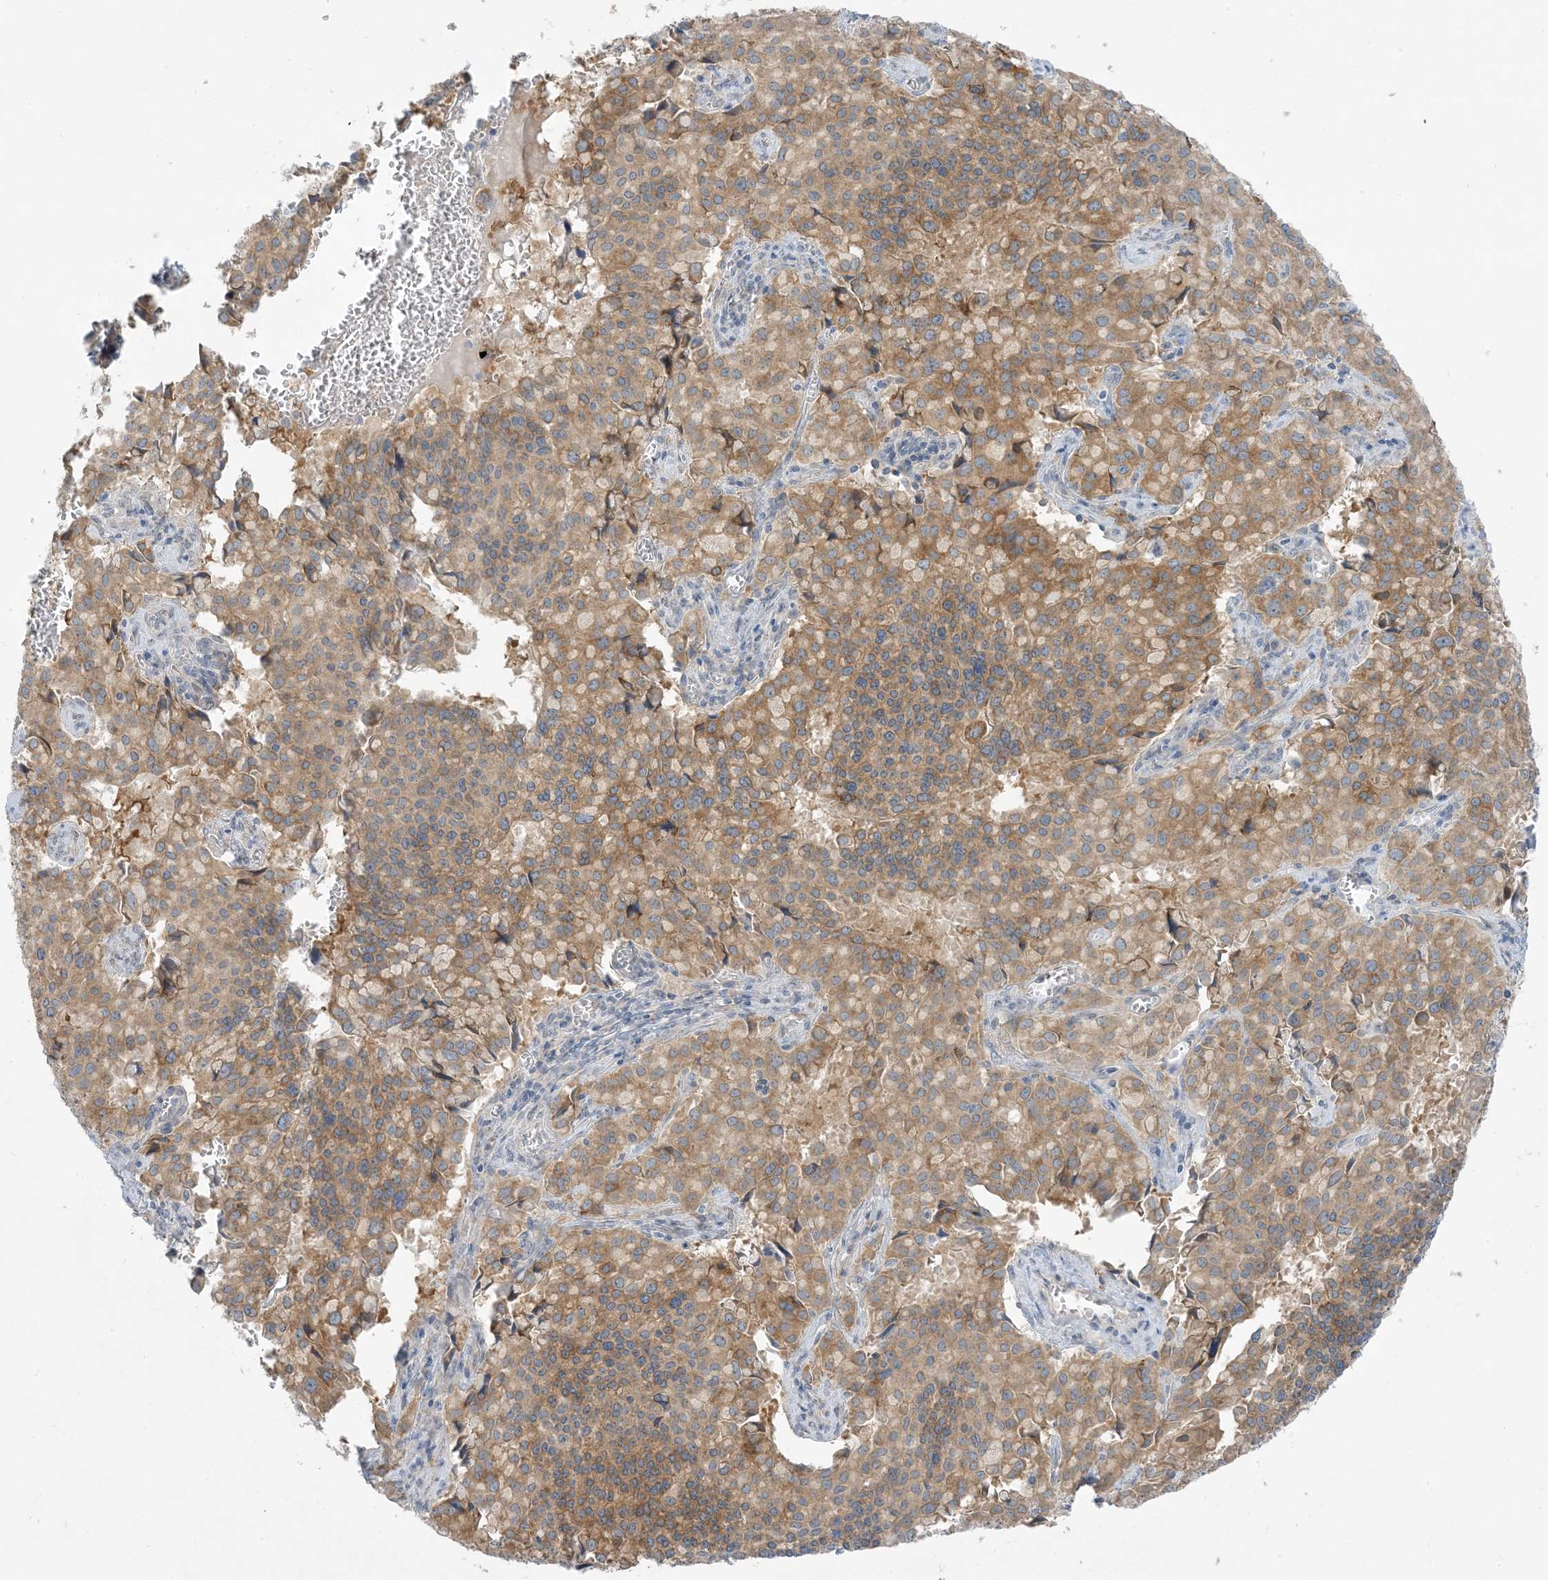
{"staining": {"intensity": "moderate", "quantity": ">75%", "location": "cytoplasmic/membranous"}, "tissue": "pancreatic cancer", "cell_type": "Tumor cells", "image_type": "cancer", "snomed": [{"axis": "morphology", "description": "Adenocarcinoma, NOS"}, {"axis": "topography", "description": "Pancreas"}], "caption": "Protein expression analysis of human pancreatic cancer (adenocarcinoma) reveals moderate cytoplasmic/membranous expression in approximately >75% of tumor cells.", "gene": "SCN3A", "patient": {"sex": "male", "age": 65}}